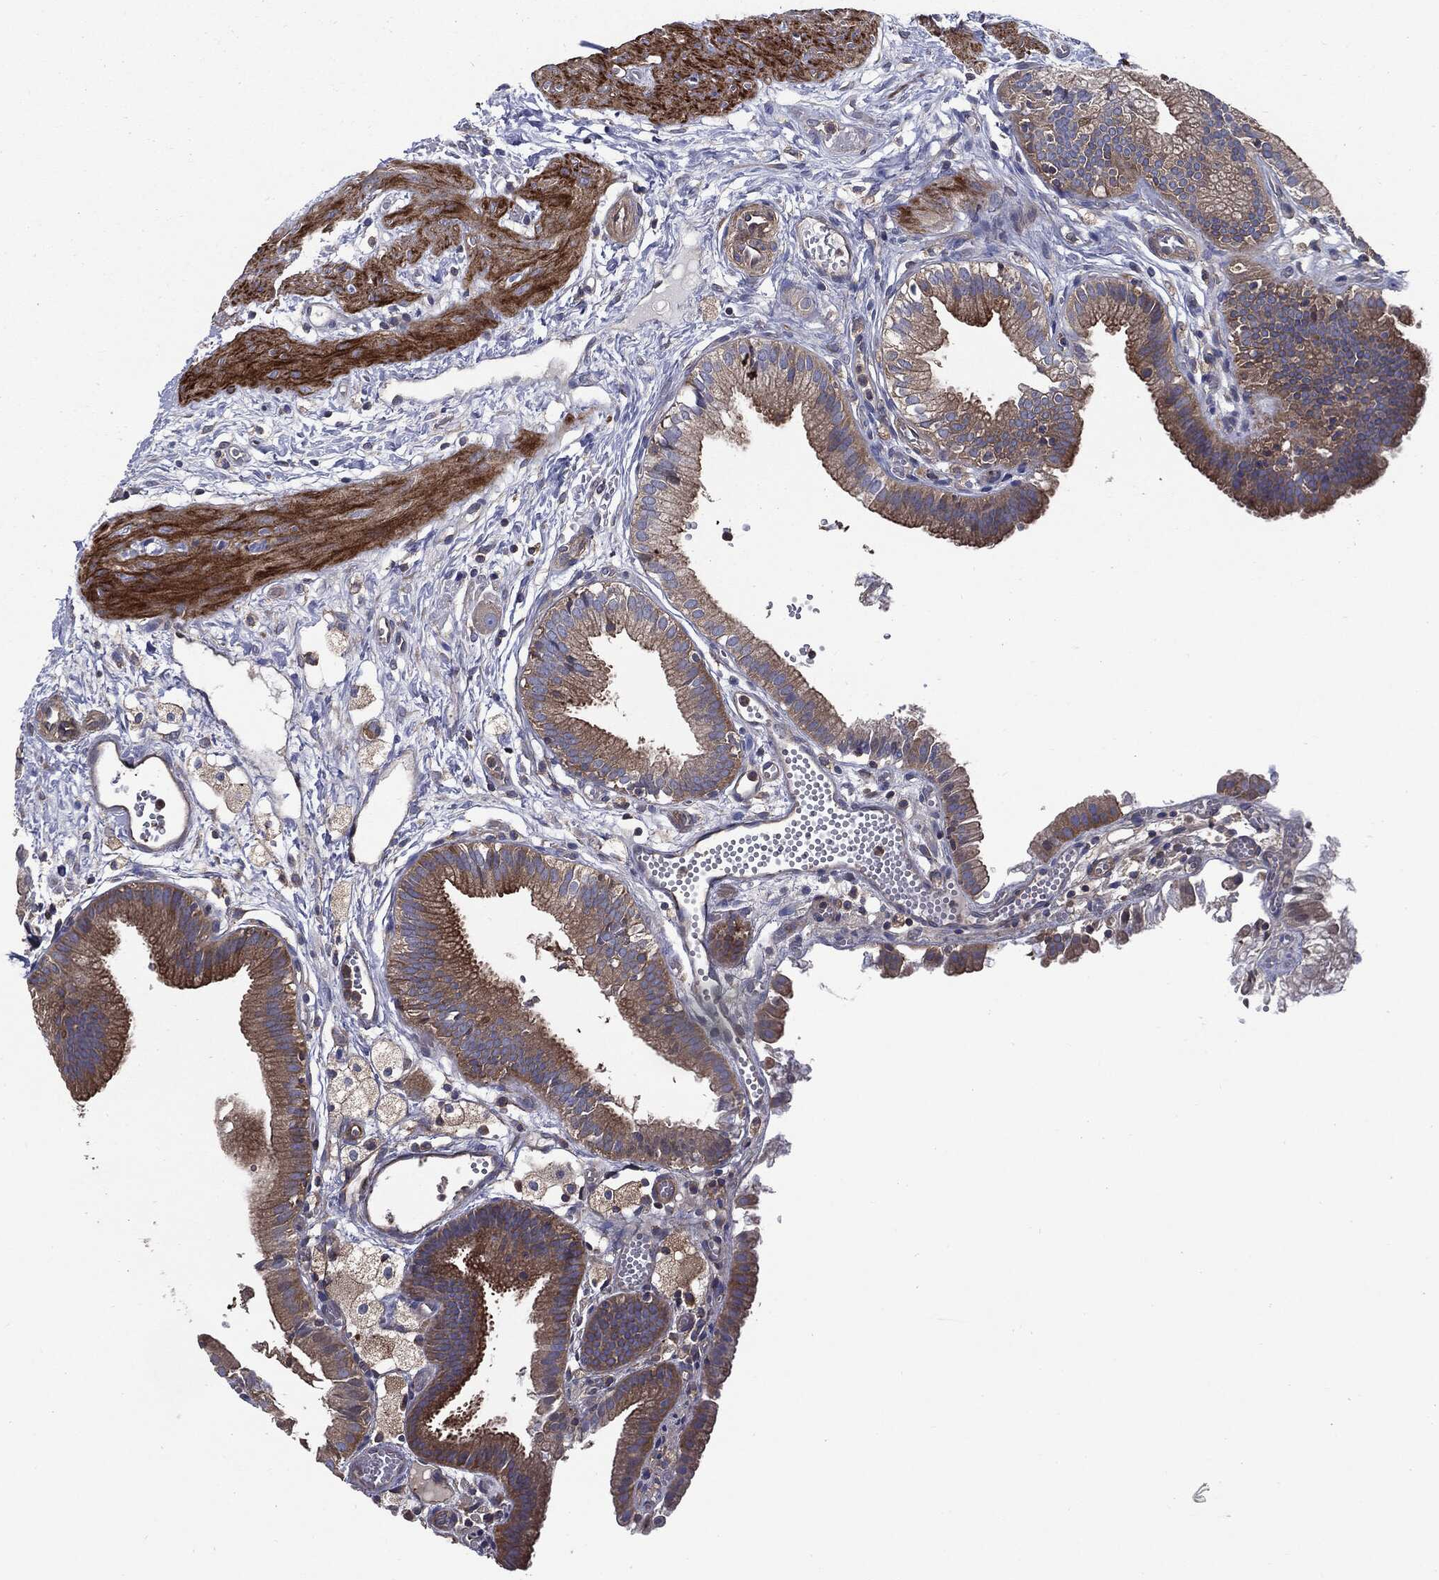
{"staining": {"intensity": "moderate", "quantity": ">75%", "location": "cytoplasmic/membranous"}, "tissue": "gallbladder", "cell_type": "Glandular cells", "image_type": "normal", "snomed": [{"axis": "morphology", "description": "Normal tissue, NOS"}, {"axis": "topography", "description": "Gallbladder"}], "caption": "Protein analysis of normal gallbladder exhibits moderate cytoplasmic/membranous expression in about >75% of glandular cells.", "gene": "PDCD6IP", "patient": {"sex": "female", "age": 24}}